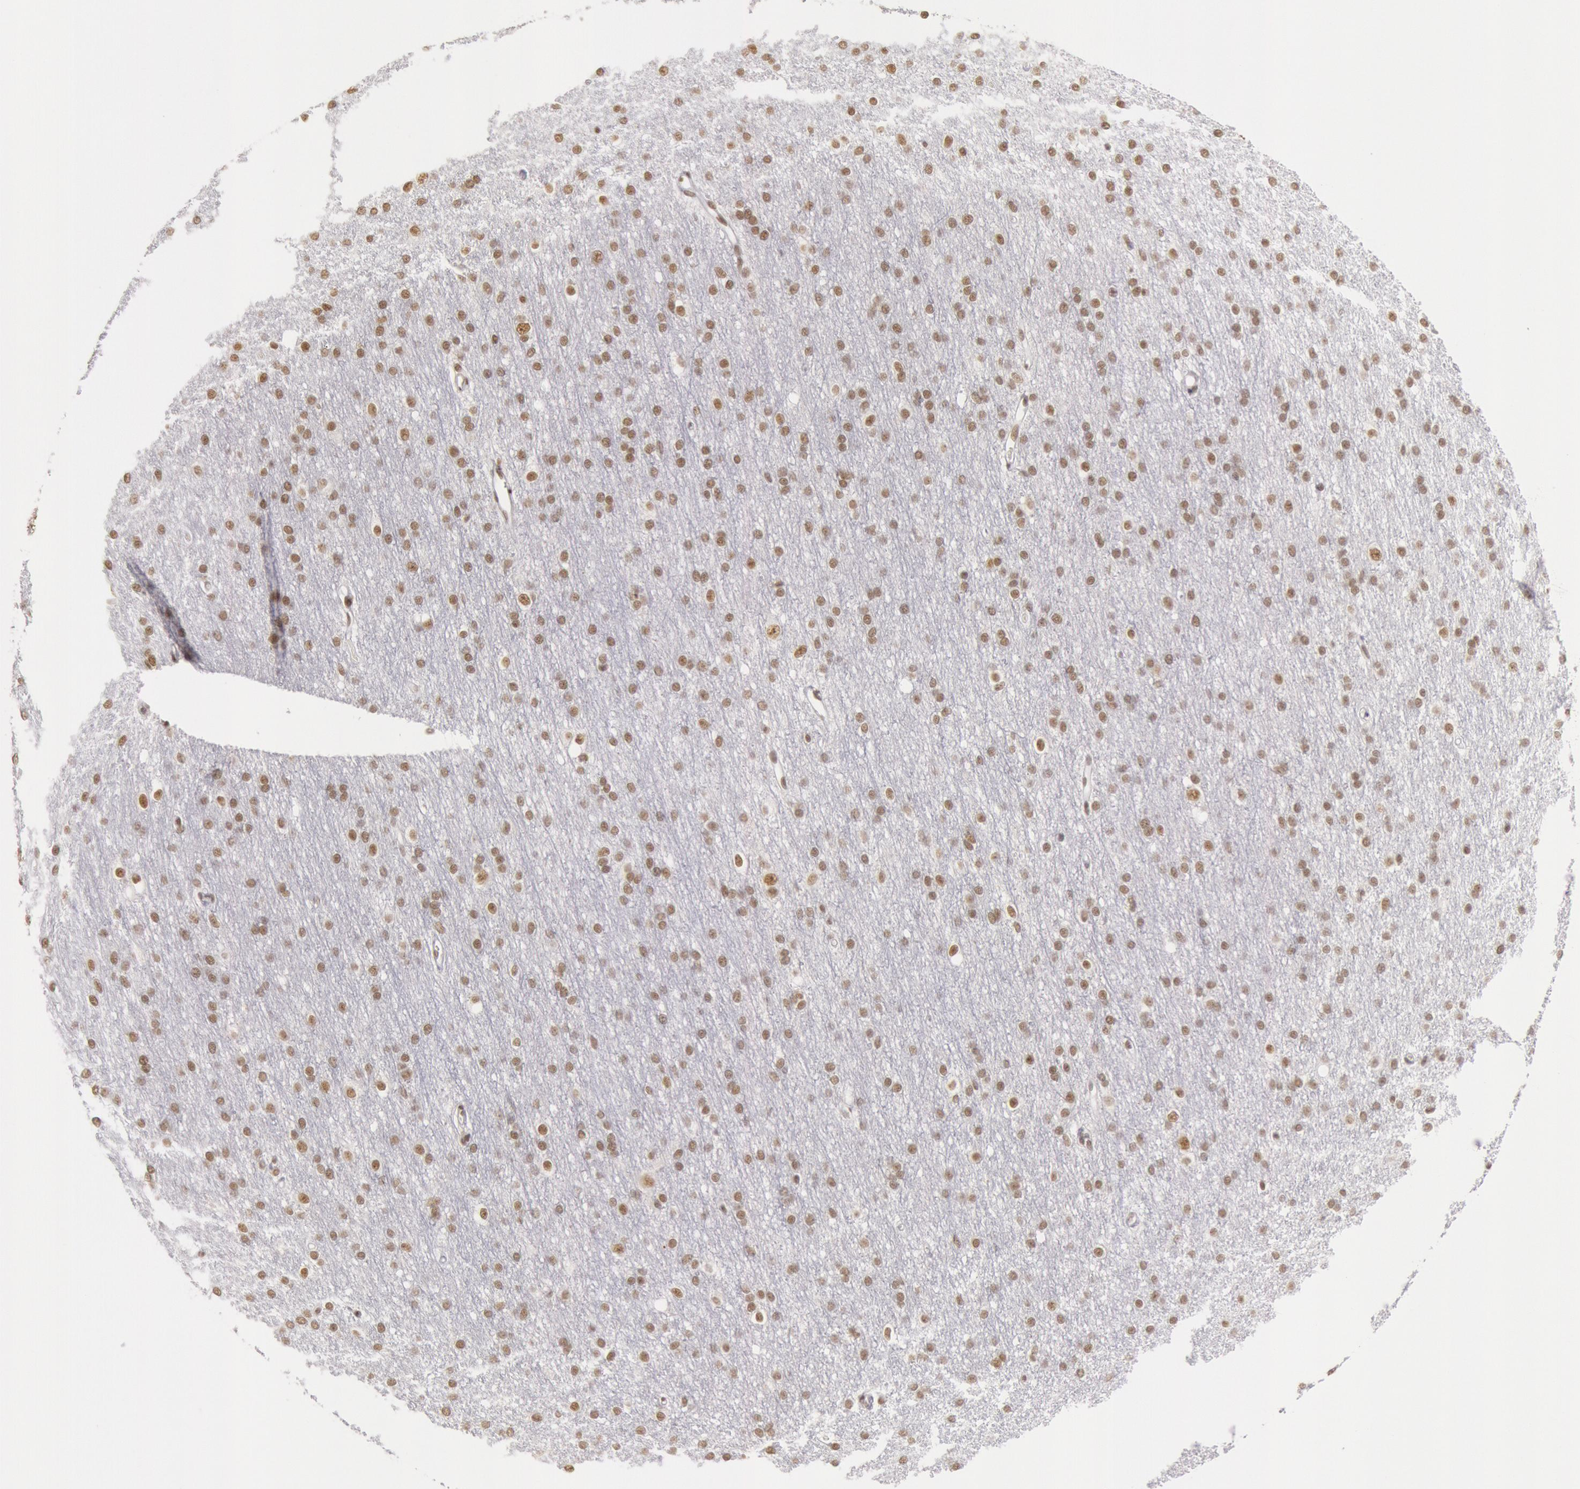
{"staining": {"intensity": "moderate", "quantity": "<25%", "location": "nuclear"}, "tissue": "cerebral cortex", "cell_type": "Endothelial cells", "image_type": "normal", "snomed": [{"axis": "morphology", "description": "Normal tissue, NOS"}, {"axis": "morphology", "description": "Inflammation, NOS"}, {"axis": "topography", "description": "Cerebral cortex"}], "caption": "IHC of unremarkable human cerebral cortex shows low levels of moderate nuclear expression in about <25% of endothelial cells.", "gene": "ESS2", "patient": {"sex": "male", "age": 6}}